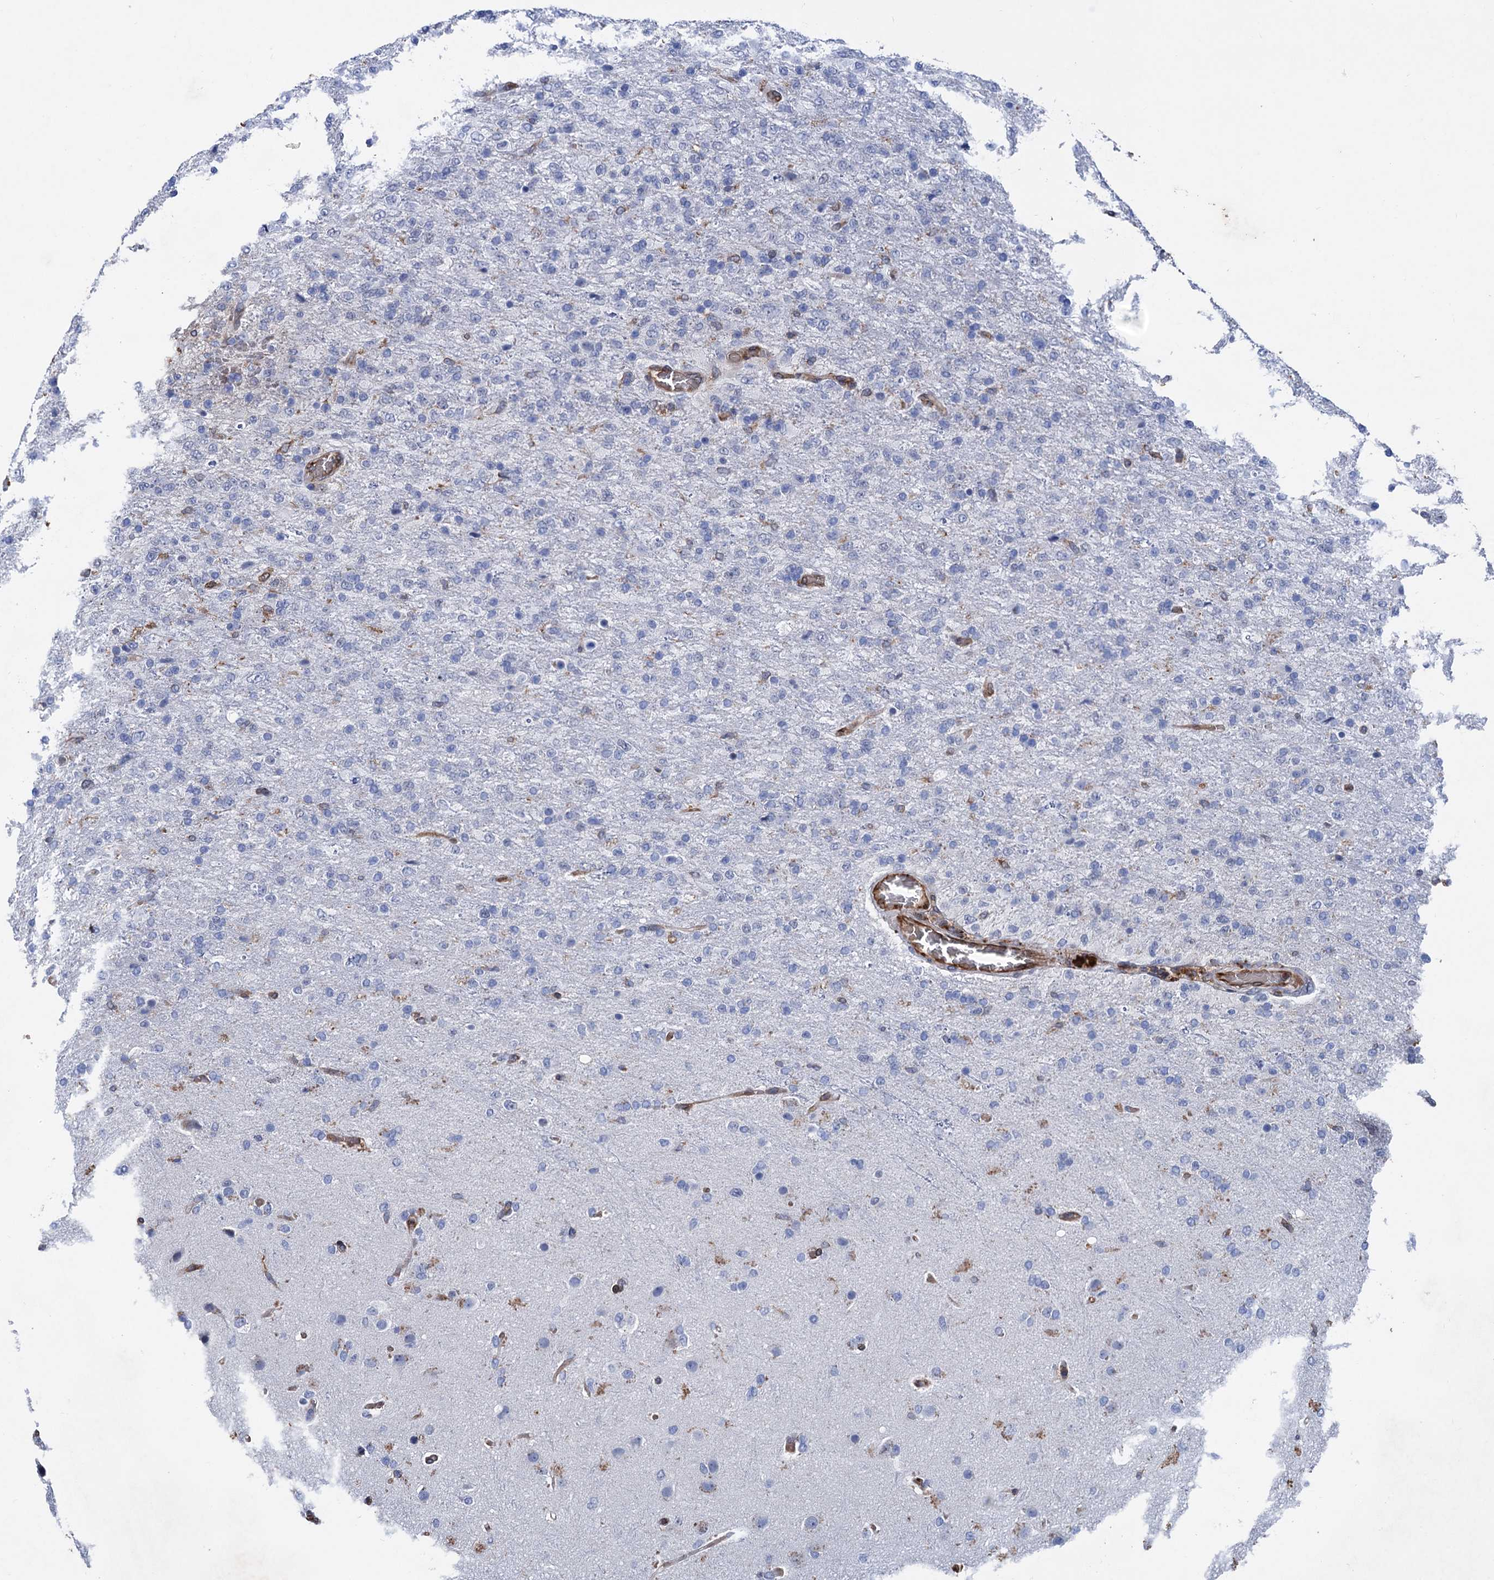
{"staining": {"intensity": "negative", "quantity": "none", "location": "none"}, "tissue": "glioma", "cell_type": "Tumor cells", "image_type": "cancer", "snomed": [{"axis": "morphology", "description": "Glioma, malignant, High grade"}, {"axis": "topography", "description": "Brain"}], "caption": "The image demonstrates no staining of tumor cells in malignant high-grade glioma.", "gene": "STING1", "patient": {"sex": "female", "age": 74}}